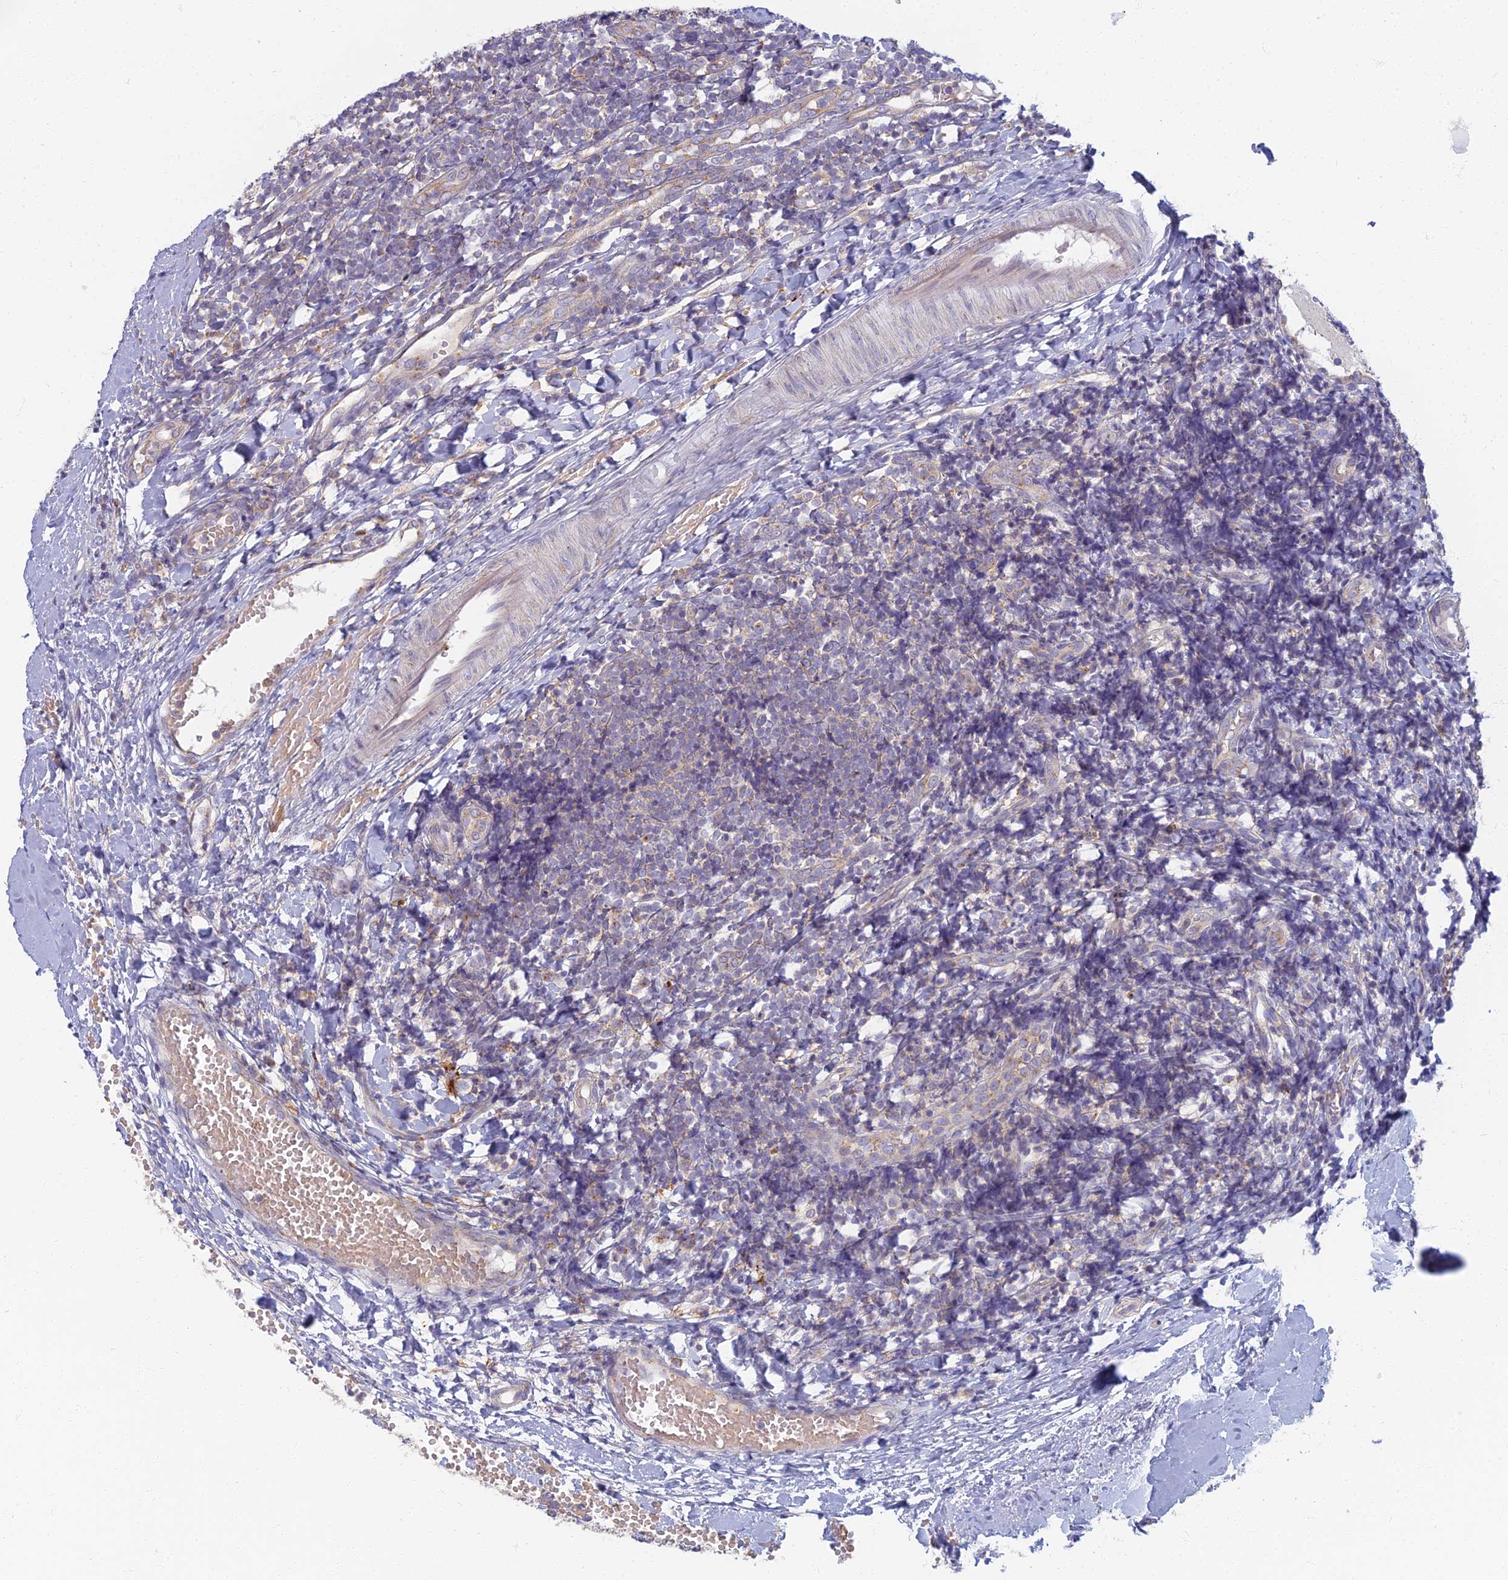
{"staining": {"intensity": "moderate", "quantity": ">75%", "location": "cytoplasmic/membranous"}, "tissue": "tonsil", "cell_type": "Germinal center cells", "image_type": "normal", "snomed": [{"axis": "morphology", "description": "Normal tissue, NOS"}, {"axis": "topography", "description": "Tonsil"}], "caption": "Immunohistochemistry of benign tonsil reveals medium levels of moderate cytoplasmic/membranous expression in approximately >75% of germinal center cells. (DAB (3,3'-diaminobenzidine) IHC, brown staining for protein, blue staining for nuclei).", "gene": "PROX2", "patient": {"sex": "female", "age": 19}}